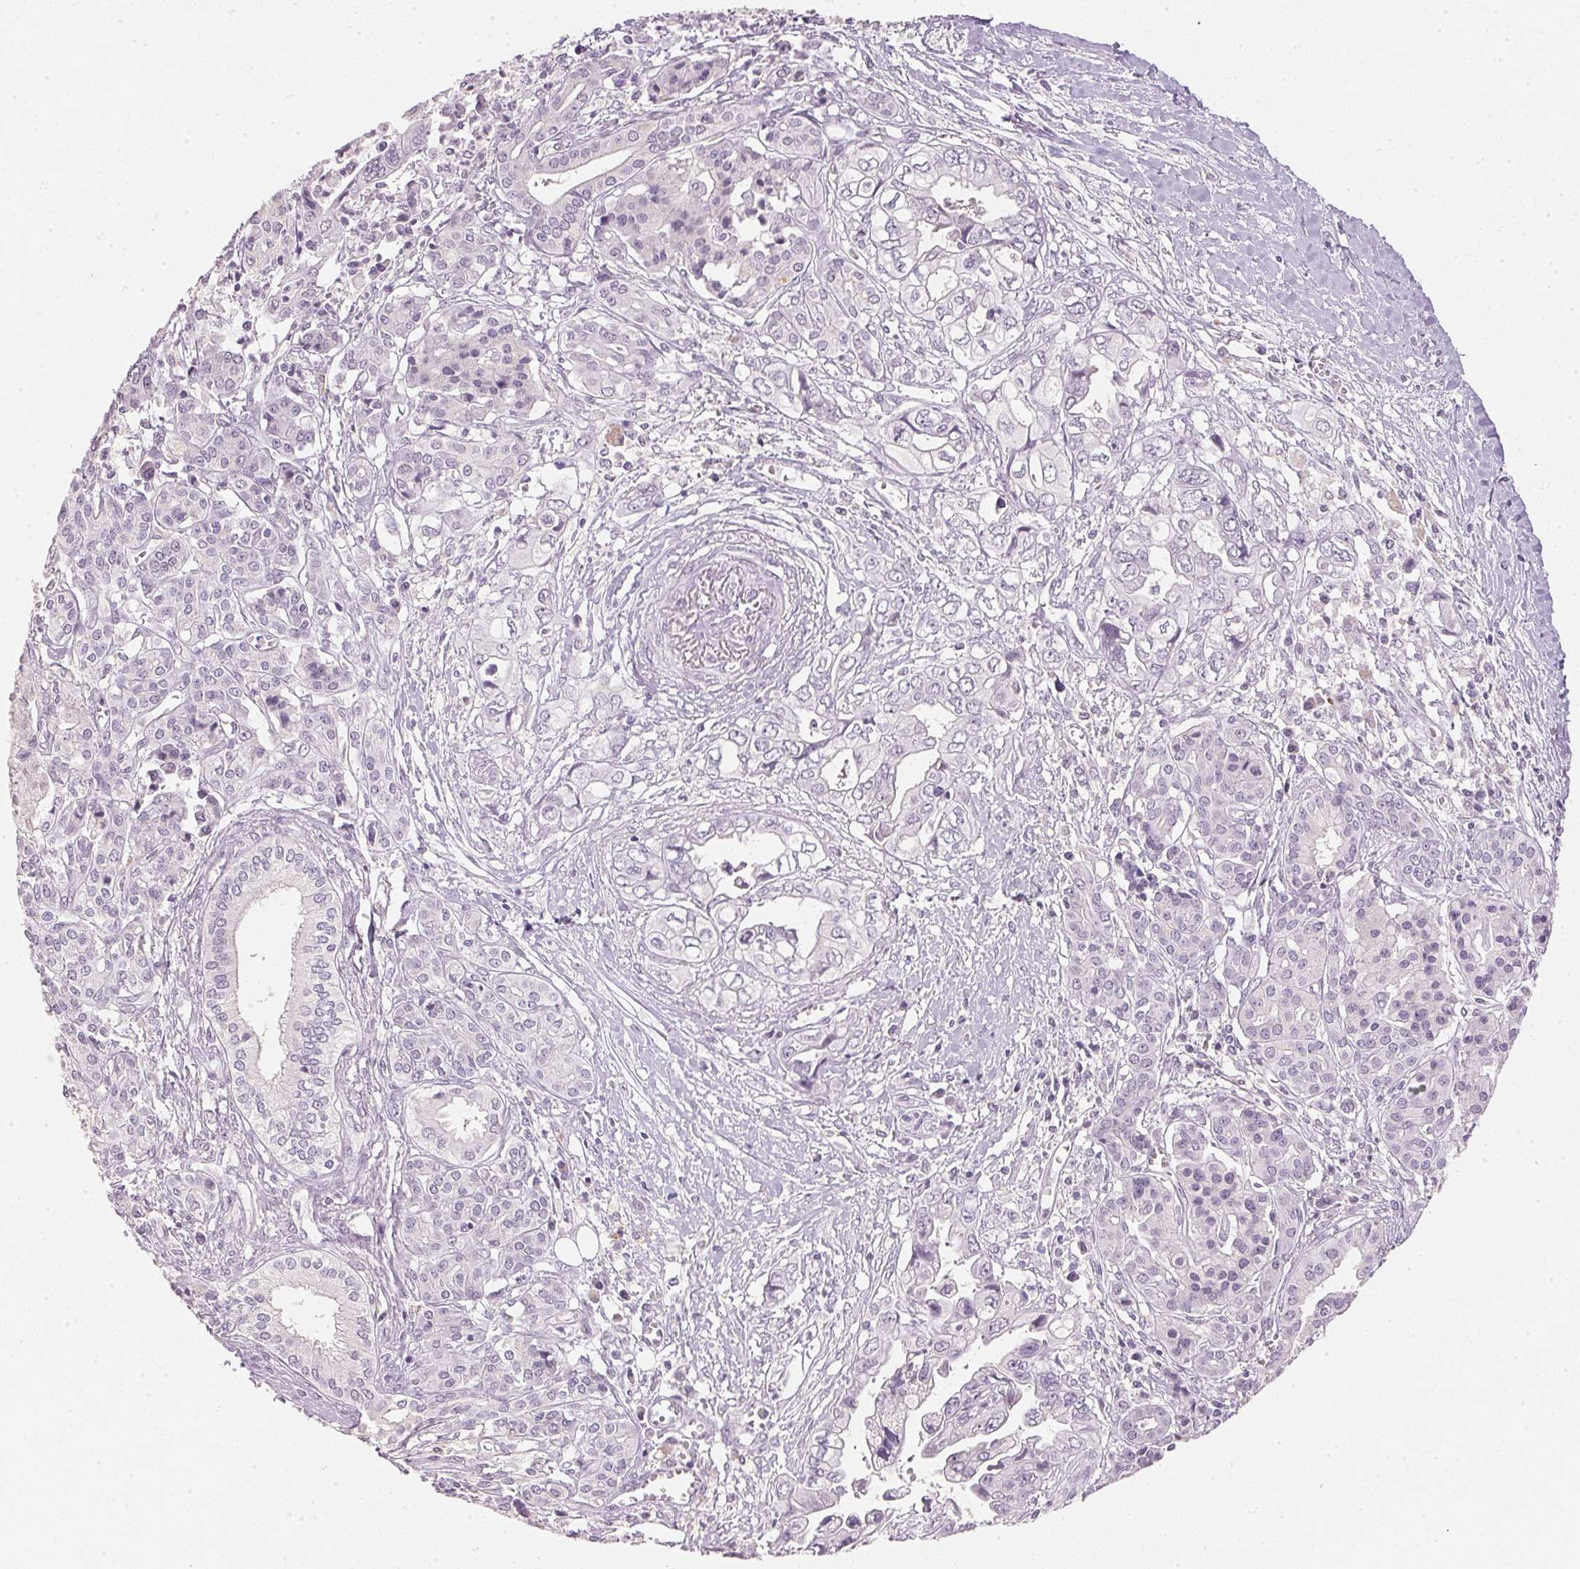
{"staining": {"intensity": "negative", "quantity": "none", "location": "none"}, "tissue": "pancreatic cancer", "cell_type": "Tumor cells", "image_type": "cancer", "snomed": [{"axis": "morphology", "description": "Adenocarcinoma, NOS"}, {"axis": "topography", "description": "Pancreas"}], "caption": "There is no significant positivity in tumor cells of pancreatic cancer (adenocarcinoma).", "gene": "IGFBP1", "patient": {"sex": "male", "age": 68}}